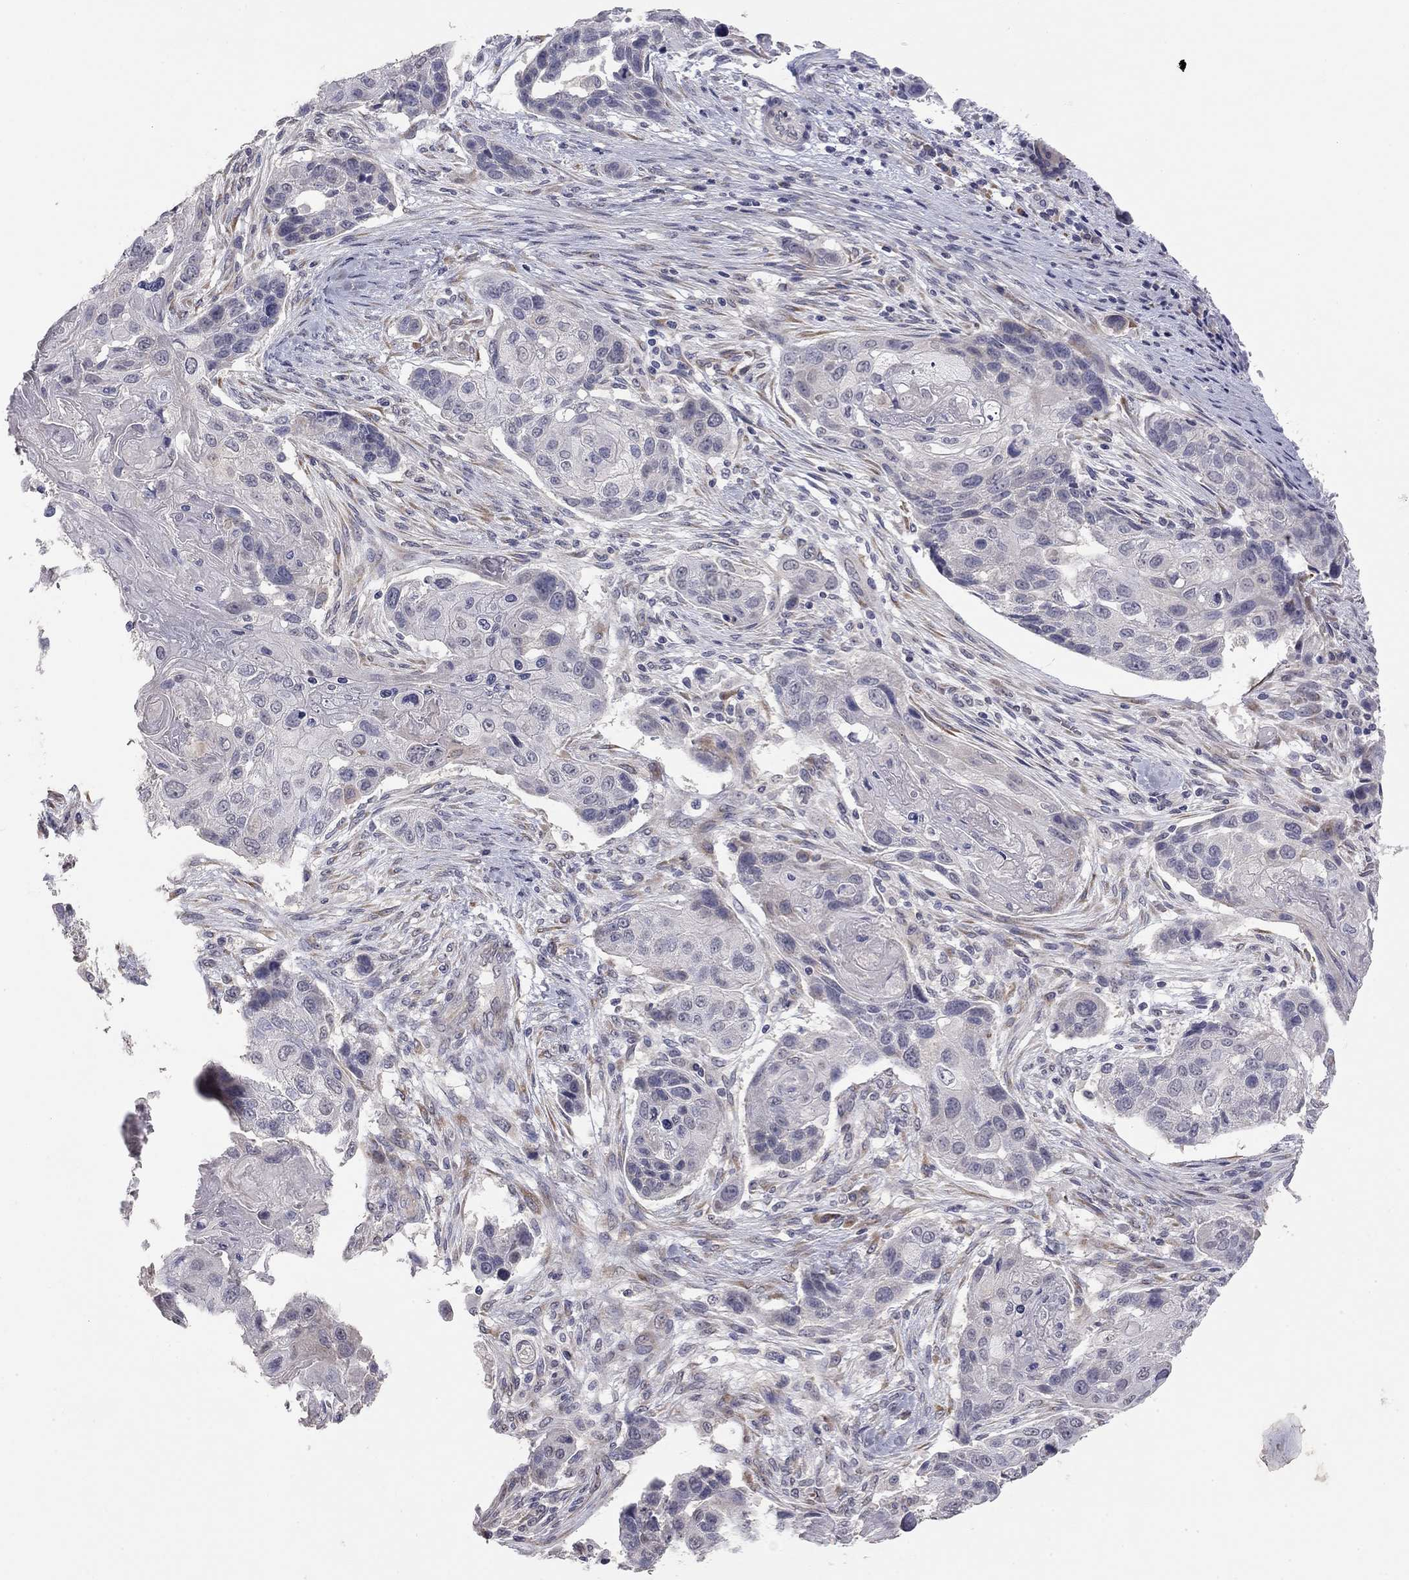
{"staining": {"intensity": "weak", "quantity": "<25%", "location": "cytoplasmic/membranous"}, "tissue": "lung cancer", "cell_type": "Tumor cells", "image_type": "cancer", "snomed": [{"axis": "morphology", "description": "Normal tissue, NOS"}, {"axis": "morphology", "description": "Squamous cell carcinoma, NOS"}, {"axis": "topography", "description": "Bronchus"}, {"axis": "topography", "description": "Lung"}], "caption": "Immunohistochemical staining of human lung squamous cell carcinoma demonstrates no significant positivity in tumor cells.", "gene": "PRRT2", "patient": {"sex": "male", "age": 69}}